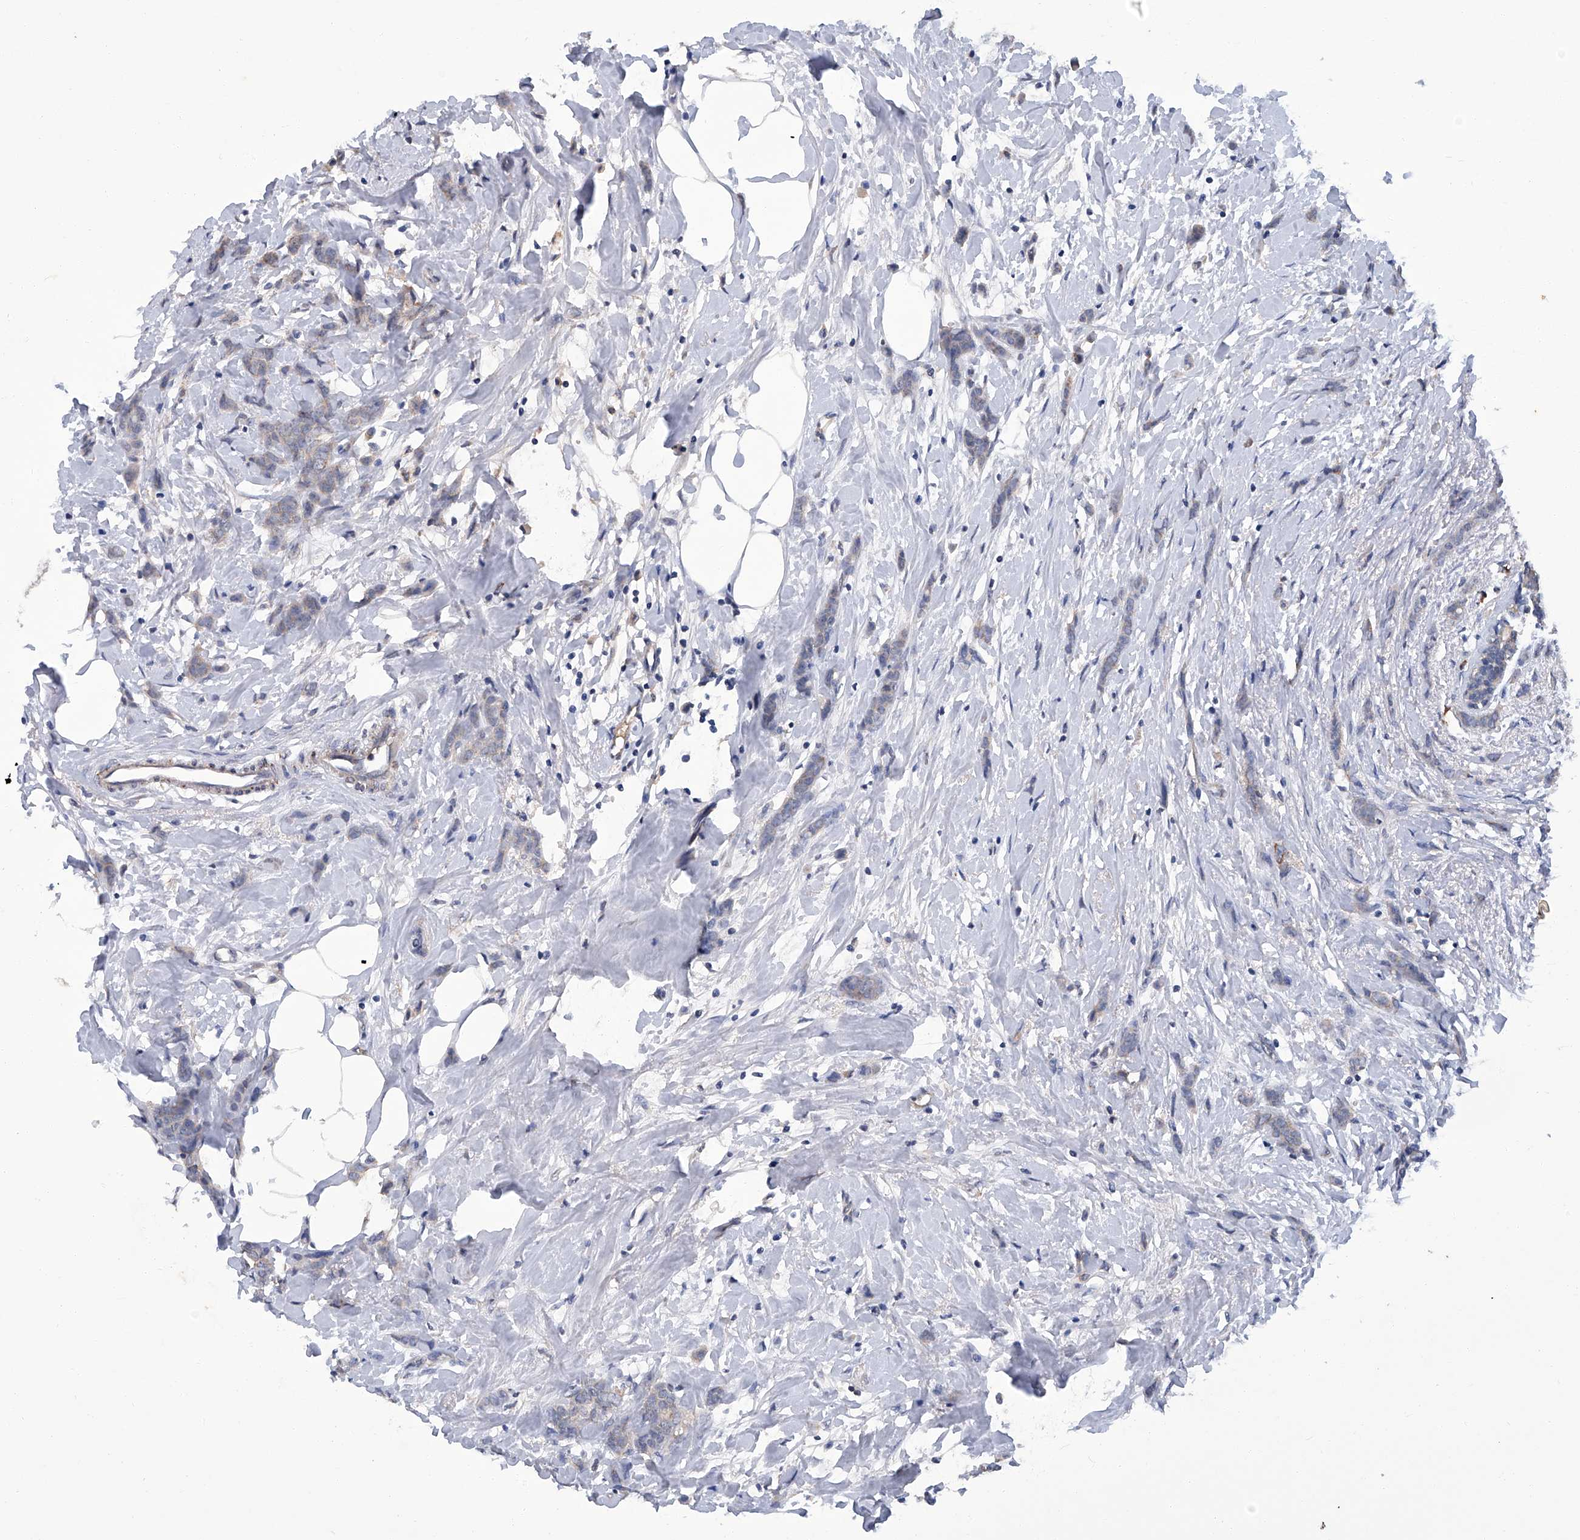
{"staining": {"intensity": "weak", "quantity": "<25%", "location": "cytoplasmic/membranous"}, "tissue": "breast cancer", "cell_type": "Tumor cells", "image_type": "cancer", "snomed": [{"axis": "morphology", "description": "Lobular carcinoma, in situ"}, {"axis": "morphology", "description": "Lobular carcinoma"}, {"axis": "topography", "description": "Breast"}], "caption": "Tumor cells show no significant protein staining in breast lobular carcinoma in situ.", "gene": "OAT", "patient": {"sex": "female", "age": 41}}